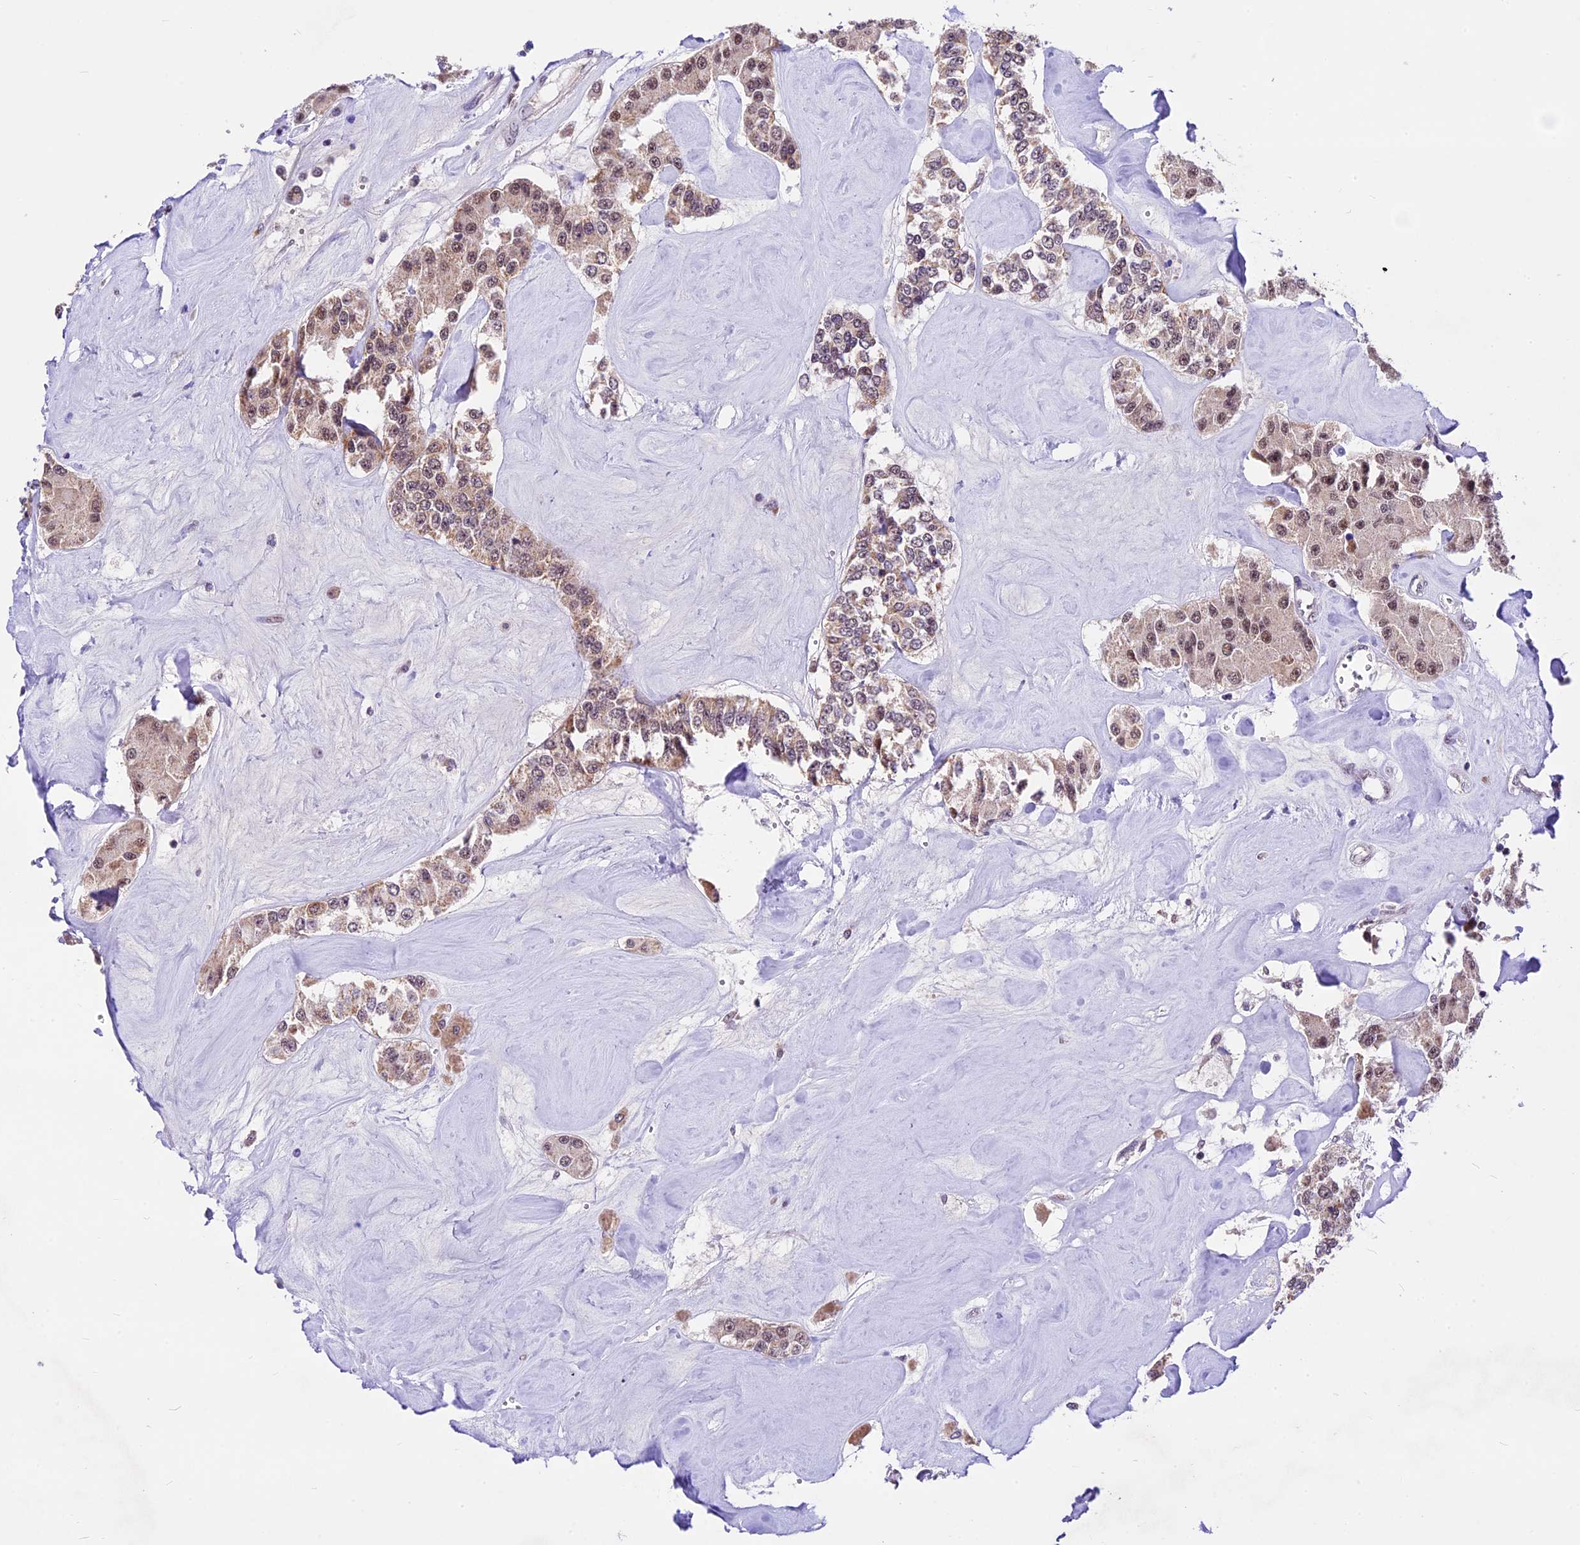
{"staining": {"intensity": "moderate", "quantity": ">75%", "location": "nuclear"}, "tissue": "carcinoid", "cell_type": "Tumor cells", "image_type": "cancer", "snomed": [{"axis": "morphology", "description": "Carcinoid, malignant, NOS"}, {"axis": "topography", "description": "Pancreas"}], "caption": "This photomicrograph displays IHC staining of malignant carcinoid, with medium moderate nuclear staining in about >75% of tumor cells.", "gene": "CARS2", "patient": {"sex": "male", "age": 41}}